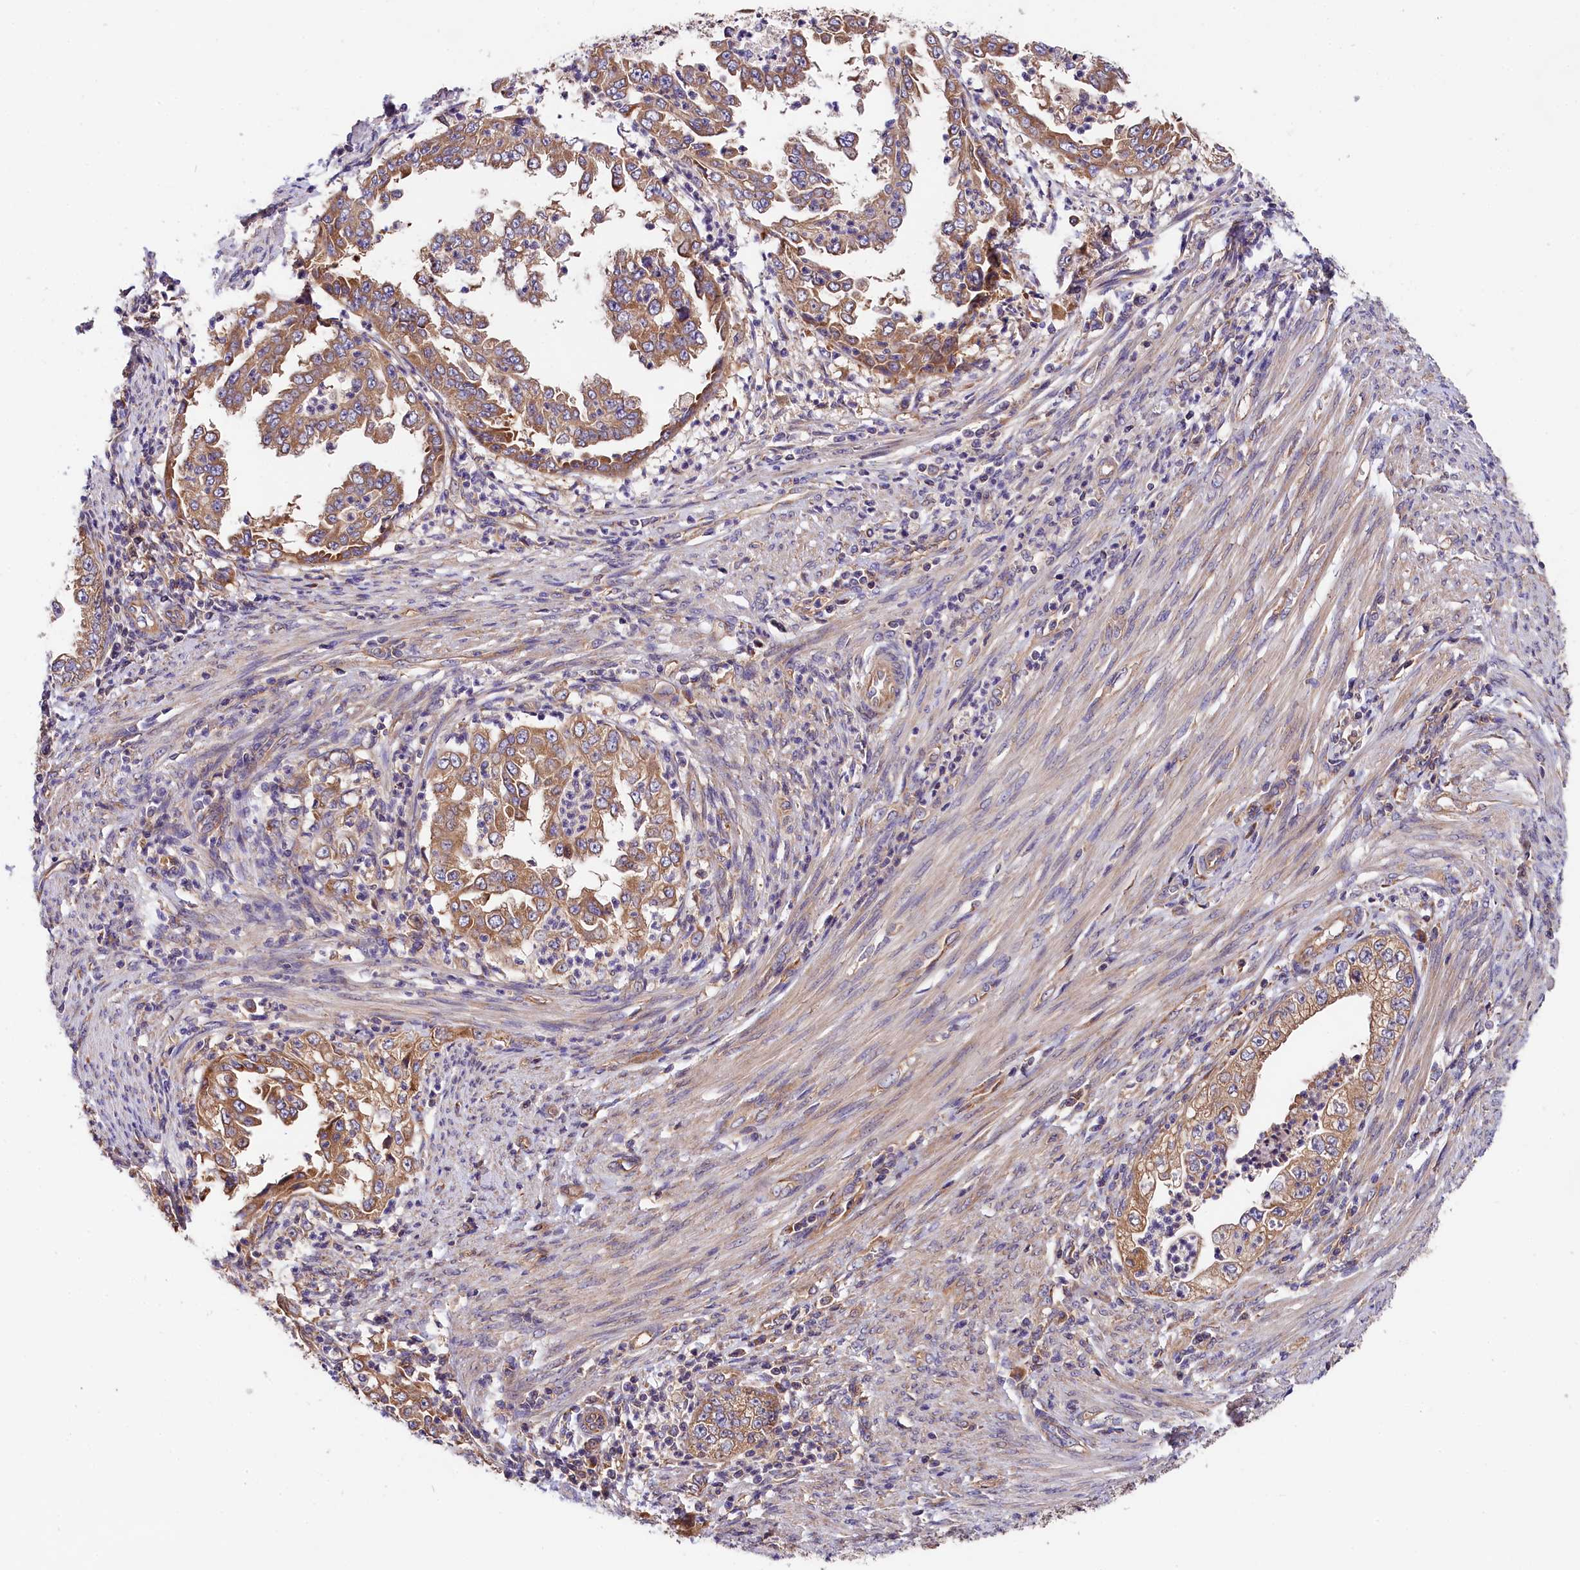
{"staining": {"intensity": "moderate", "quantity": ">75%", "location": "cytoplasmic/membranous"}, "tissue": "endometrial cancer", "cell_type": "Tumor cells", "image_type": "cancer", "snomed": [{"axis": "morphology", "description": "Adenocarcinoma, NOS"}, {"axis": "topography", "description": "Endometrium"}], "caption": "Immunohistochemical staining of human endometrial cancer (adenocarcinoma) exhibits moderate cytoplasmic/membranous protein staining in about >75% of tumor cells.", "gene": "SPG11", "patient": {"sex": "female", "age": 85}}